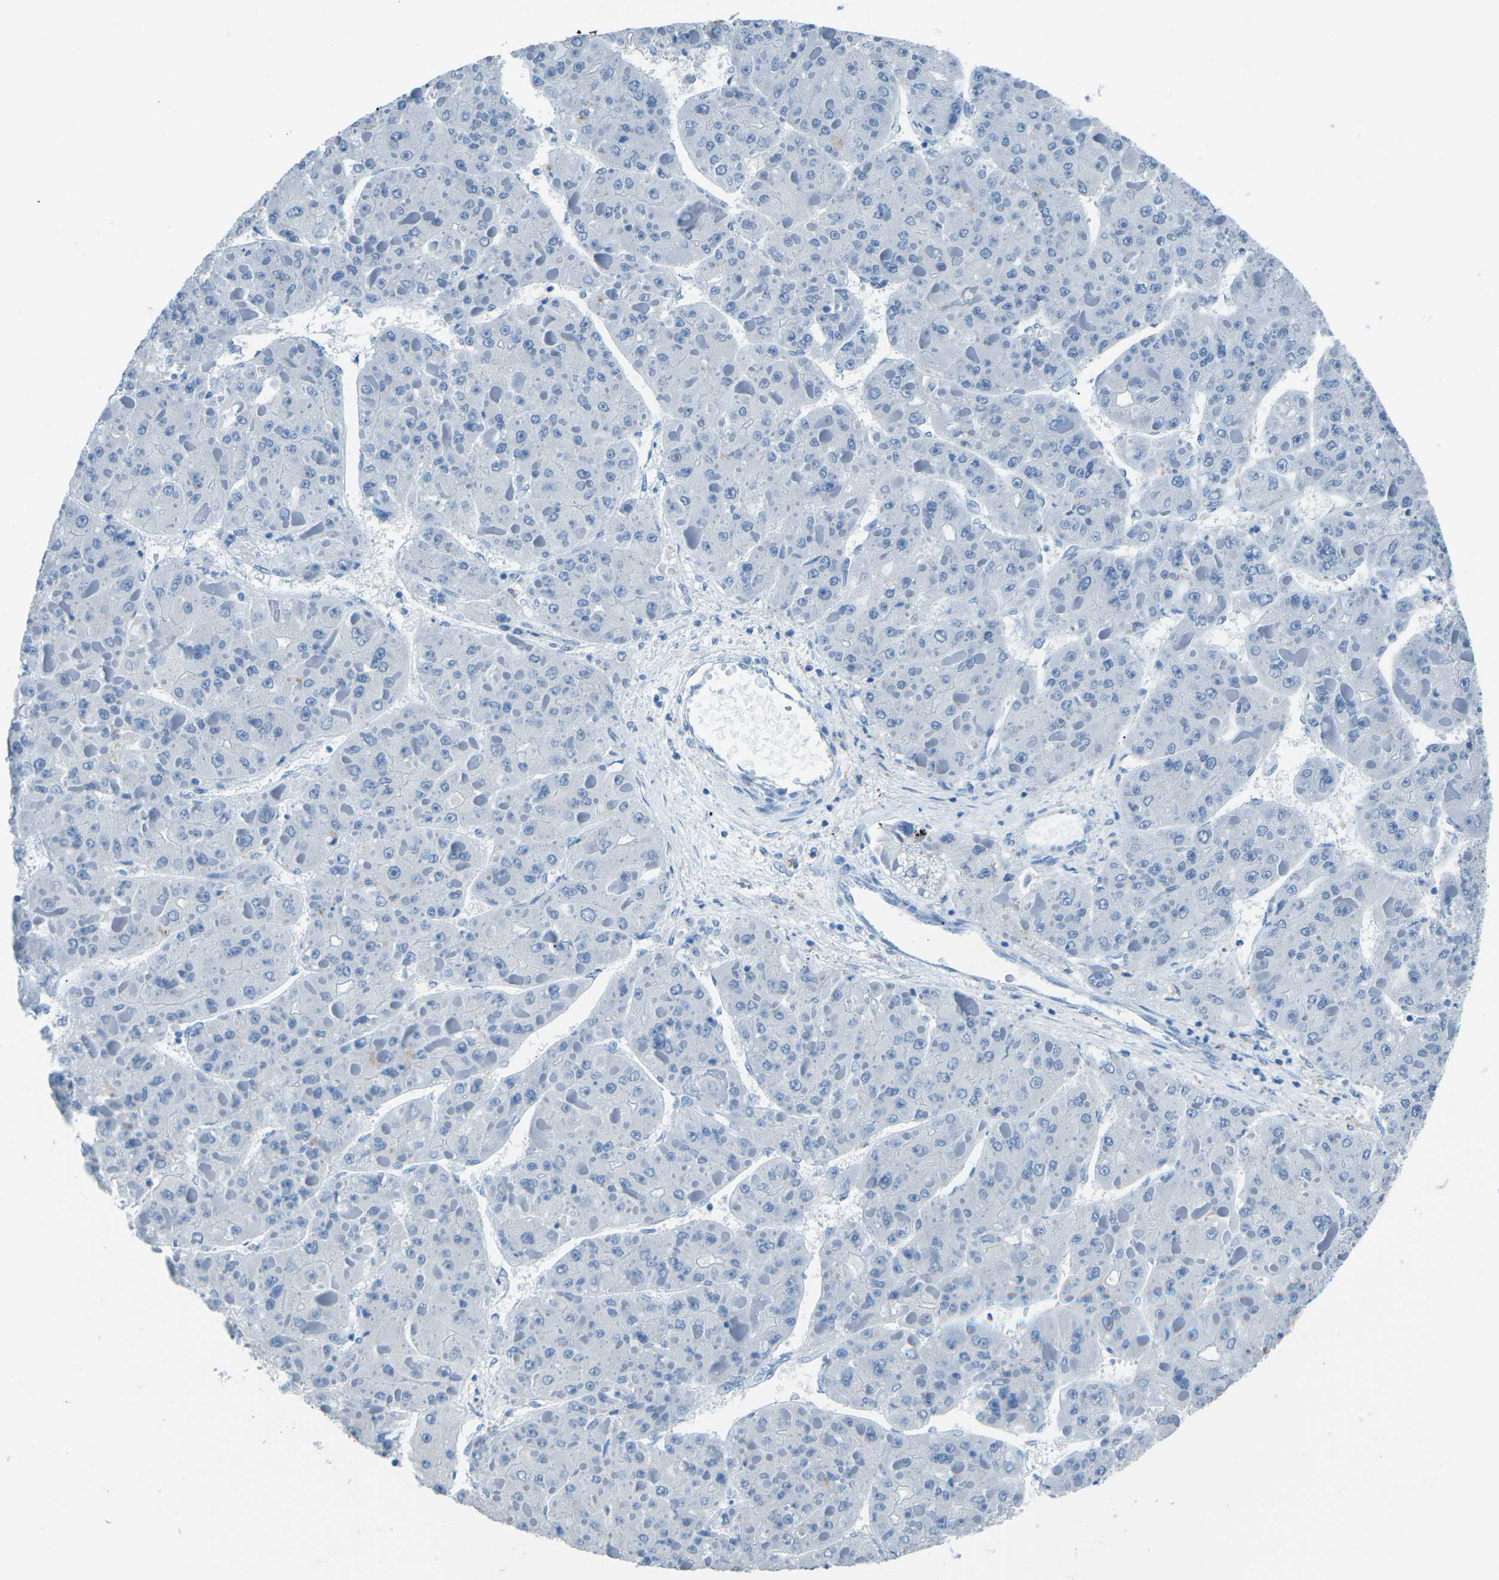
{"staining": {"intensity": "negative", "quantity": "none", "location": "none"}, "tissue": "liver cancer", "cell_type": "Tumor cells", "image_type": "cancer", "snomed": [{"axis": "morphology", "description": "Carcinoma, Hepatocellular, NOS"}, {"axis": "topography", "description": "Liver"}], "caption": "IHC micrograph of neoplastic tissue: human liver cancer (hepatocellular carcinoma) stained with DAB (3,3'-diaminobenzidine) displays no significant protein positivity in tumor cells.", "gene": "MYH8", "patient": {"sex": "female", "age": 73}}